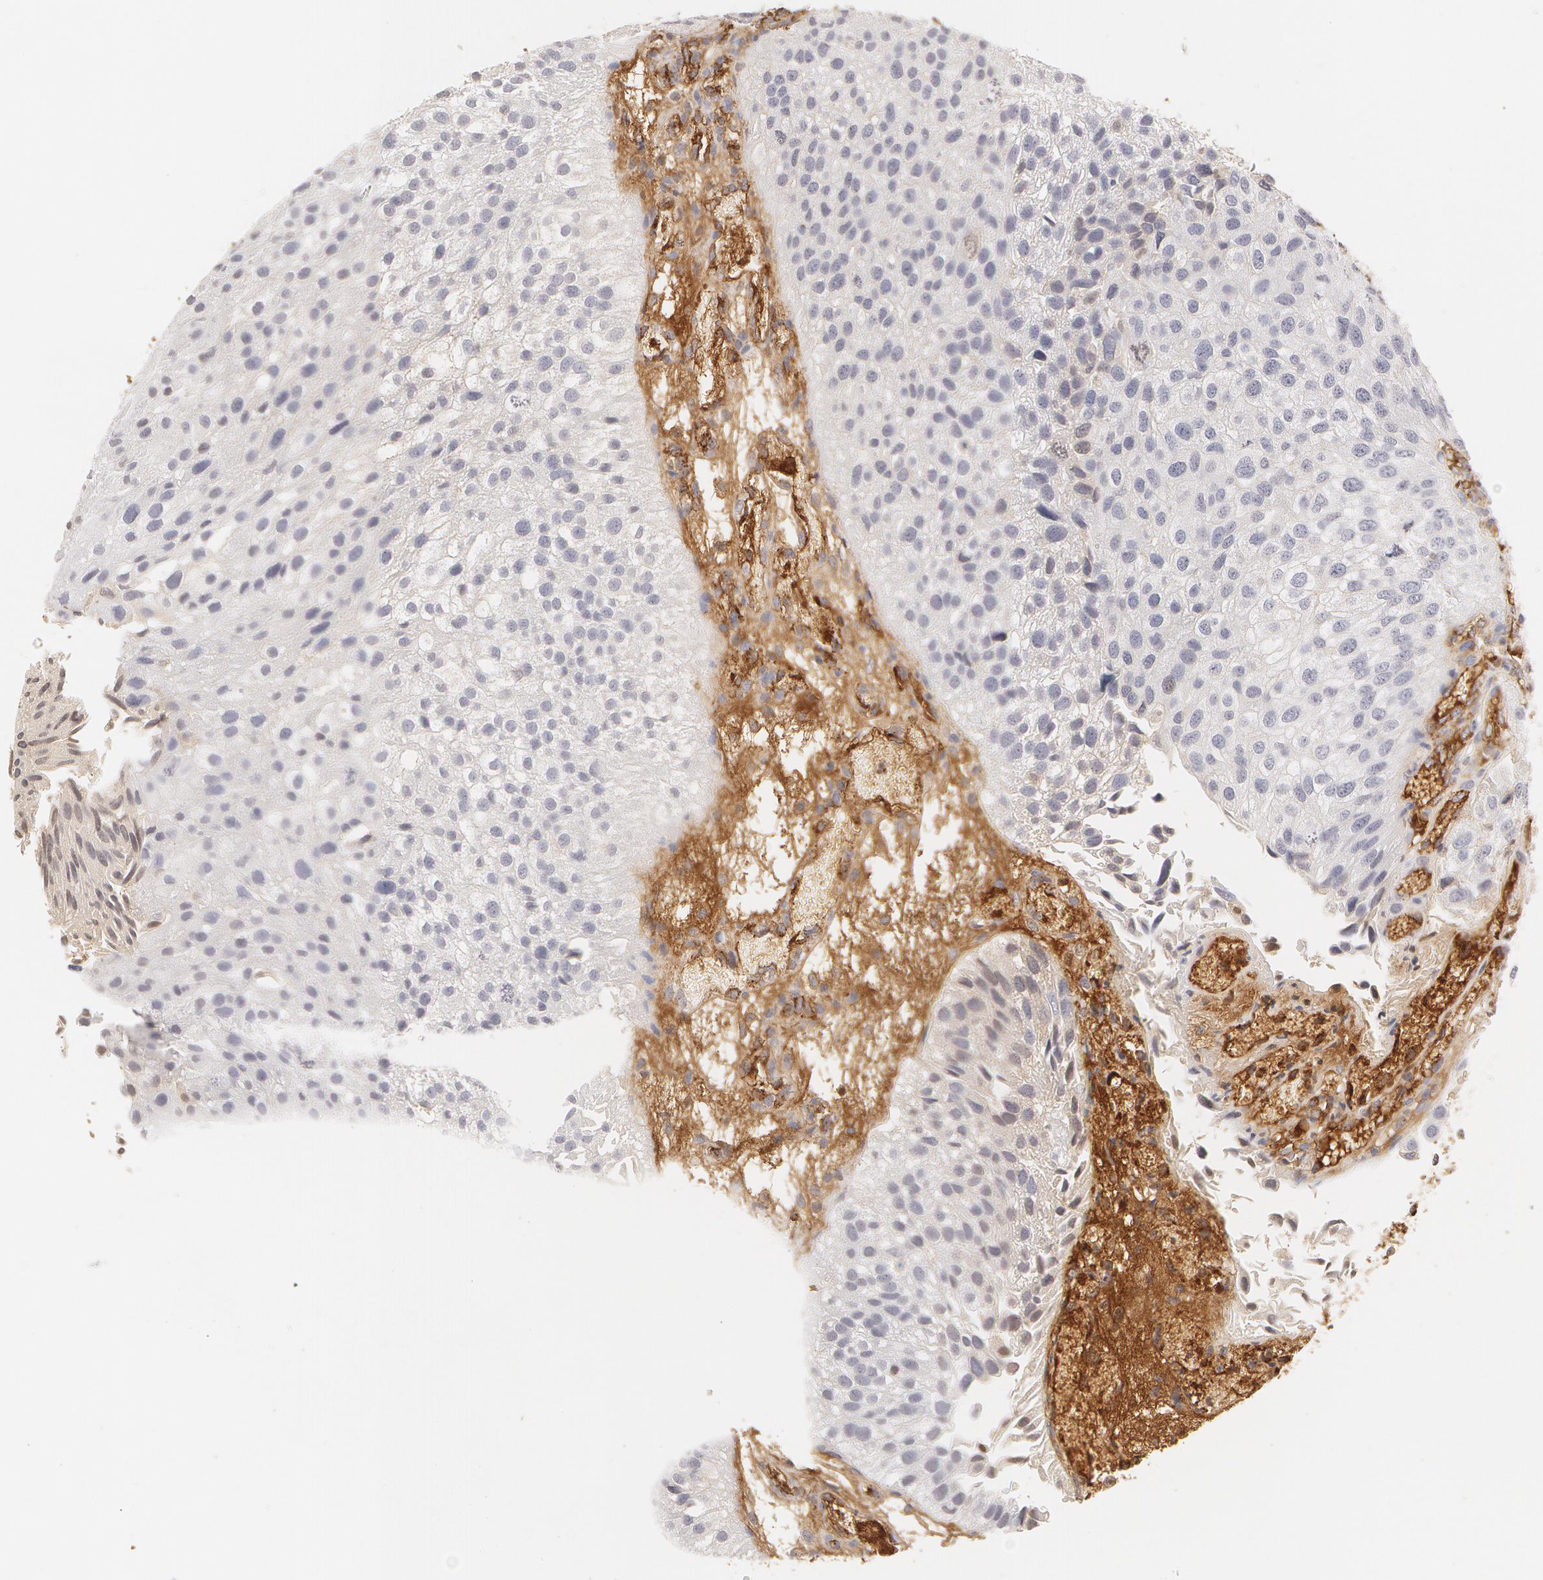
{"staining": {"intensity": "negative", "quantity": "none", "location": "none"}, "tissue": "urothelial cancer", "cell_type": "Tumor cells", "image_type": "cancer", "snomed": [{"axis": "morphology", "description": "Urothelial carcinoma, Low grade"}, {"axis": "topography", "description": "Urinary bladder"}], "caption": "The micrograph displays no staining of tumor cells in urothelial cancer.", "gene": "VWF", "patient": {"sex": "female", "age": 89}}